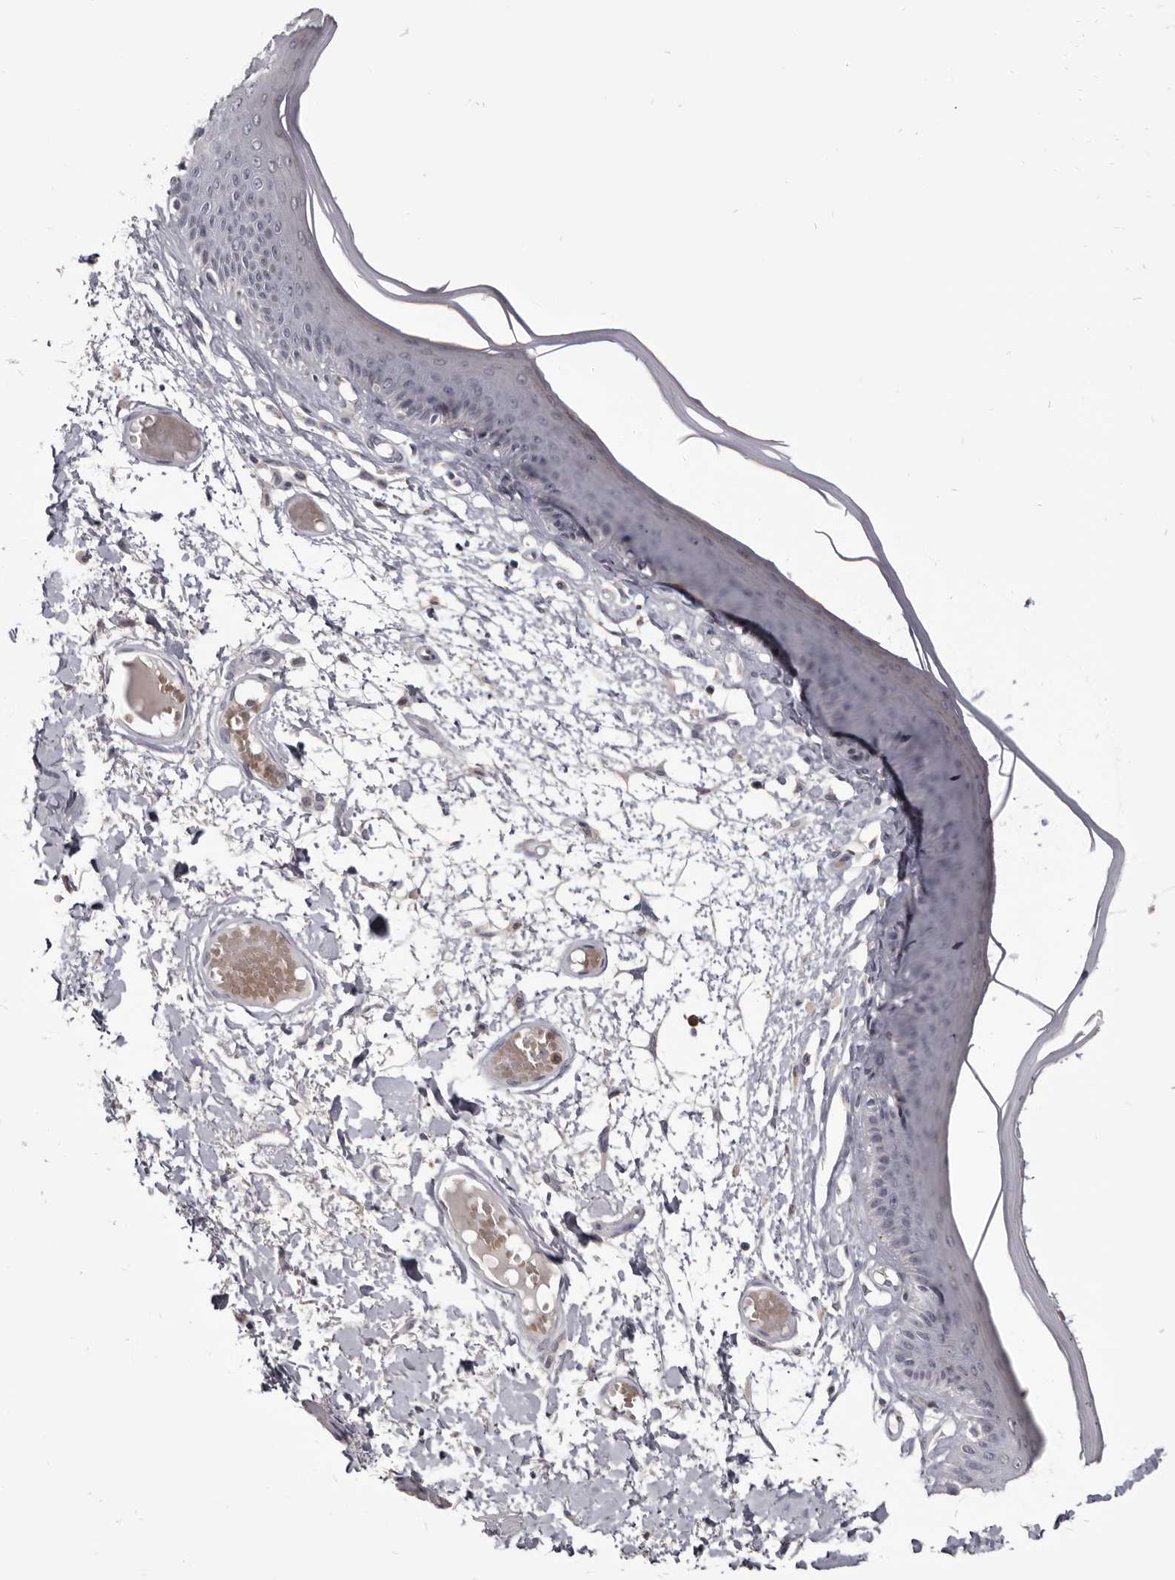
{"staining": {"intensity": "negative", "quantity": "none", "location": "none"}, "tissue": "skin", "cell_type": "Epidermal cells", "image_type": "normal", "snomed": [{"axis": "morphology", "description": "Normal tissue, NOS"}, {"axis": "topography", "description": "Vulva"}], "caption": "The histopathology image displays no staining of epidermal cells in unremarkable skin. (Brightfield microscopy of DAB (3,3'-diaminobenzidine) IHC at high magnification).", "gene": "CGN", "patient": {"sex": "female", "age": 73}}